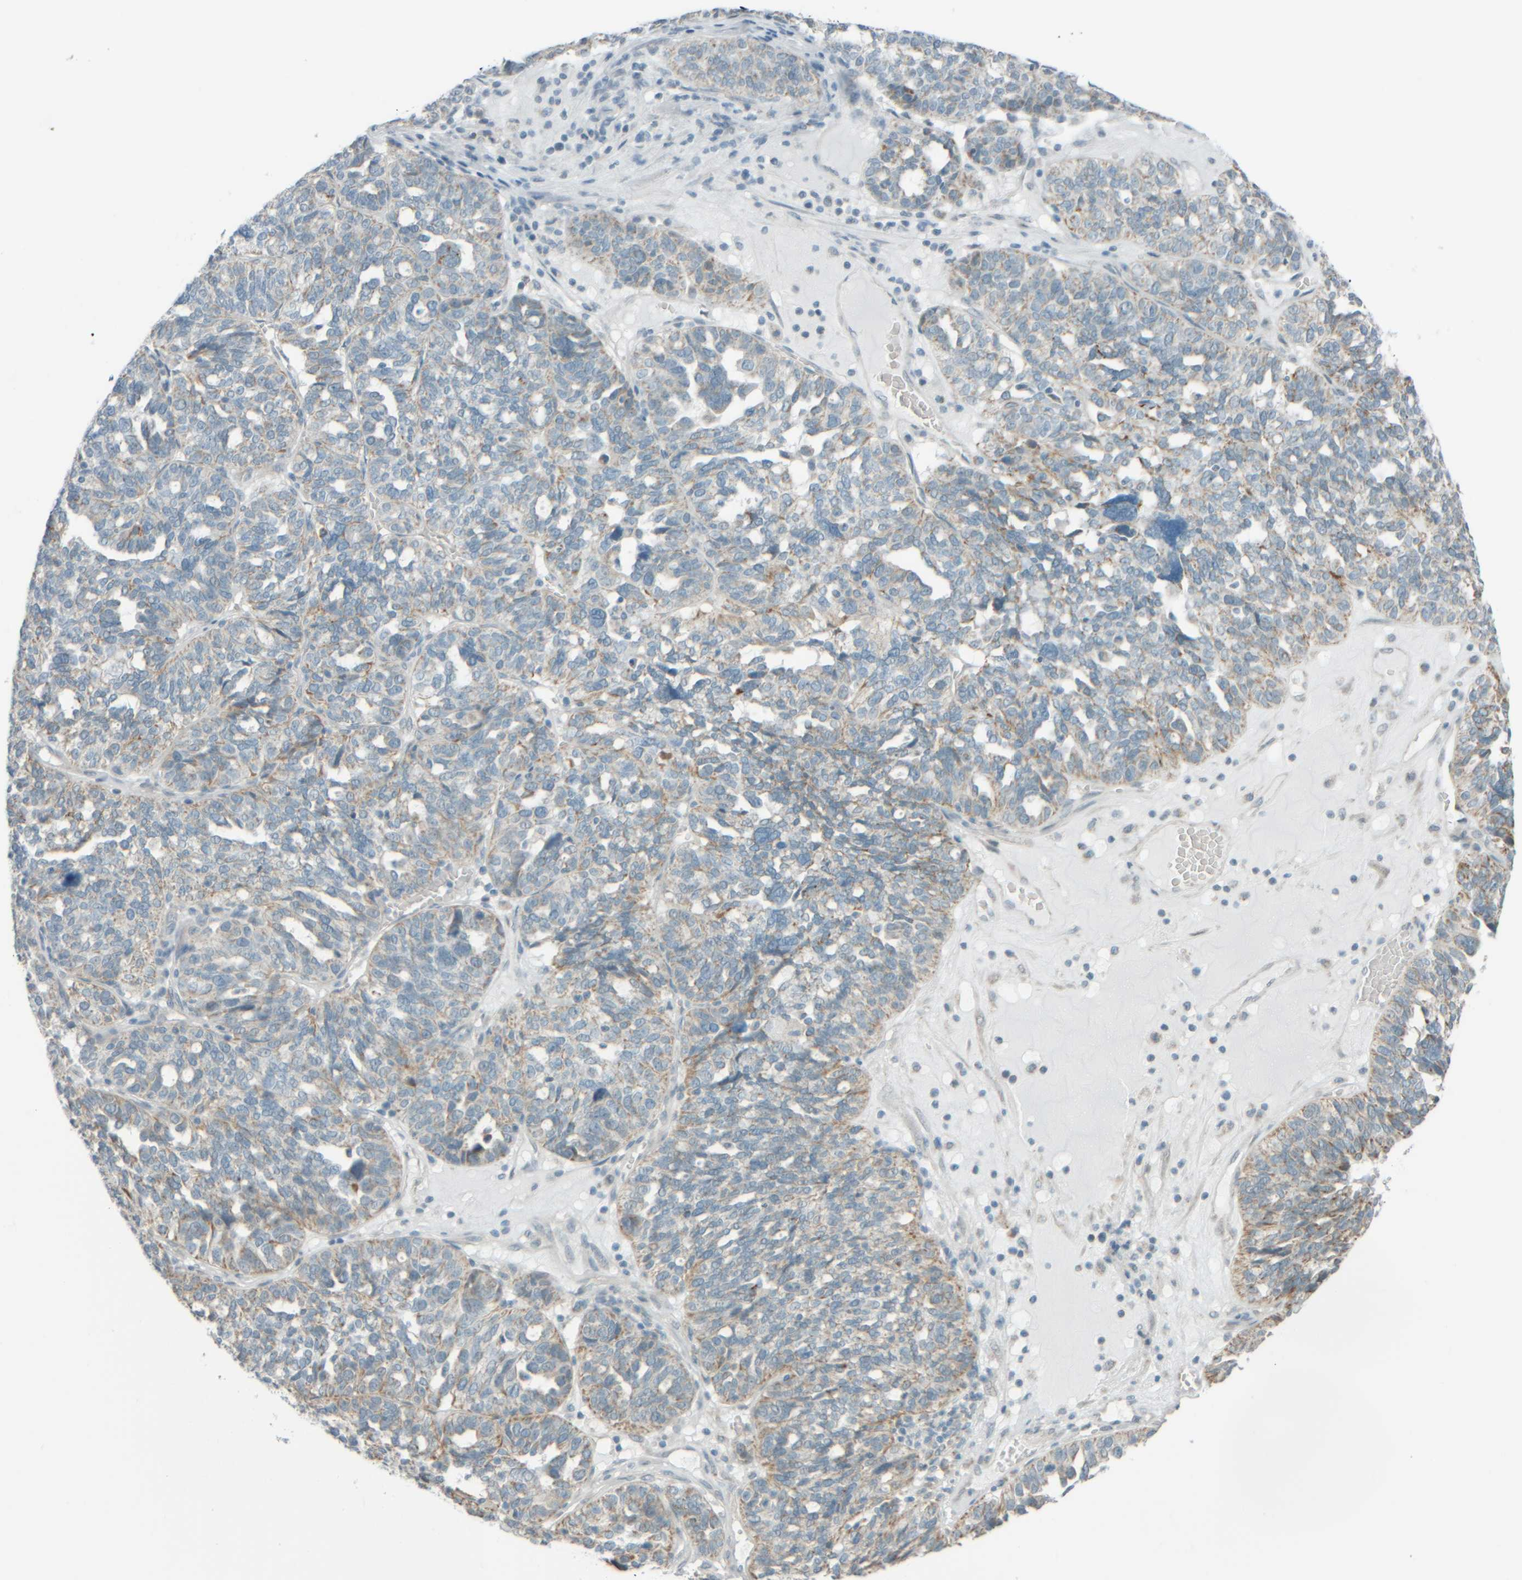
{"staining": {"intensity": "weak", "quantity": "25%-75%", "location": "cytoplasmic/membranous"}, "tissue": "ovarian cancer", "cell_type": "Tumor cells", "image_type": "cancer", "snomed": [{"axis": "morphology", "description": "Cystadenocarcinoma, serous, NOS"}, {"axis": "topography", "description": "Ovary"}], "caption": "Weak cytoplasmic/membranous positivity is appreciated in approximately 25%-75% of tumor cells in ovarian cancer.", "gene": "PTGES3L-AARSD1", "patient": {"sex": "female", "age": 59}}